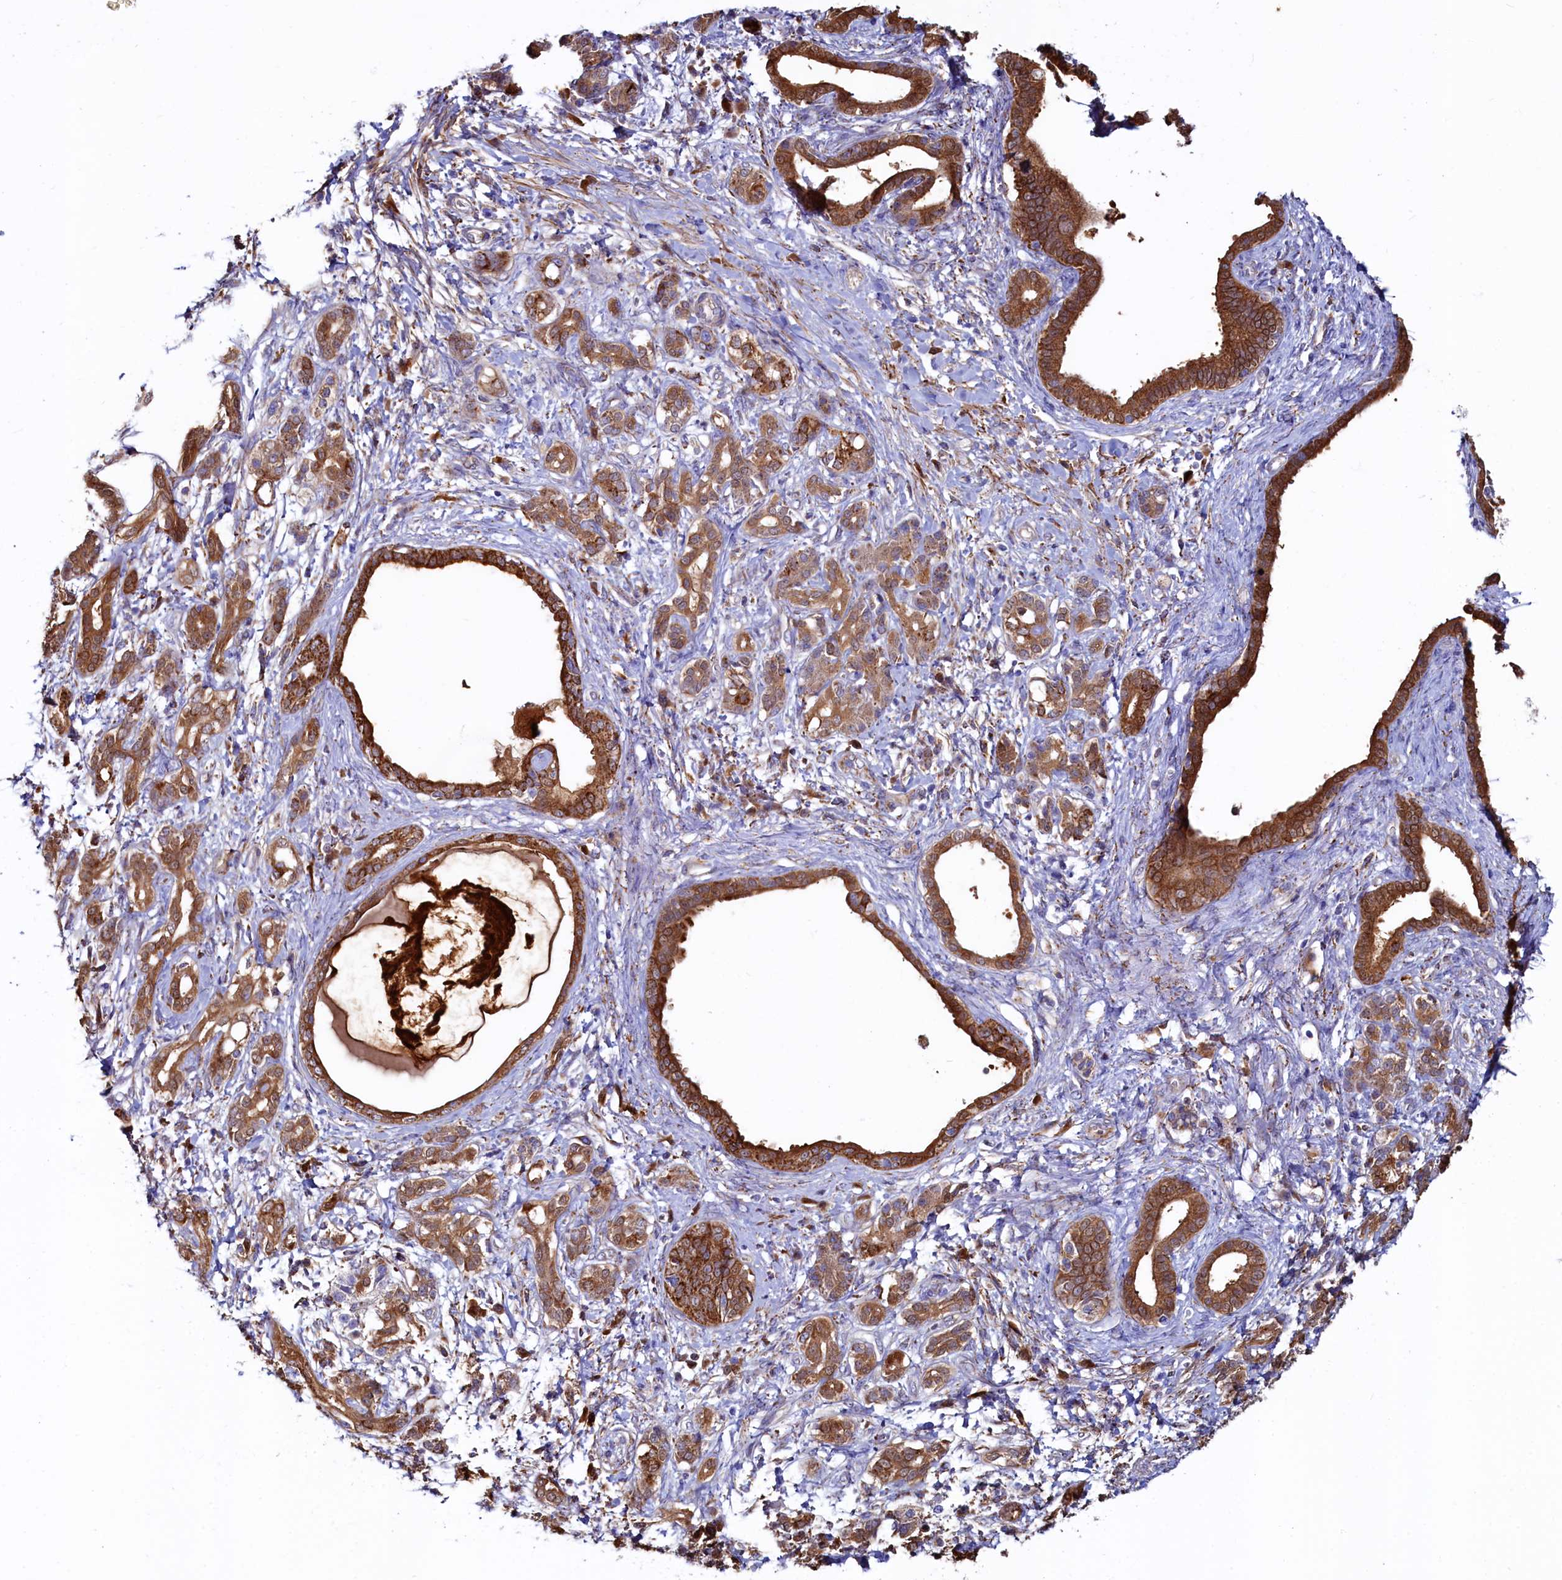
{"staining": {"intensity": "strong", "quantity": ">75%", "location": "cytoplasmic/membranous"}, "tissue": "pancreatic cancer", "cell_type": "Tumor cells", "image_type": "cancer", "snomed": [{"axis": "morphology", "description": "Adenocarcinoma, NOS"}, {"axis": "topography", "description": "Pancreas"}], "caption": "The micrograph demonstrates immunohistochemical staining of pancreatic cancer (adenocarcinoma). There is strong cytoplasmic/membranous staining is present in approximately >75% of tumor cells.", "gene": "ASTE1", "patient": {"sex": "female", "age": 55}}